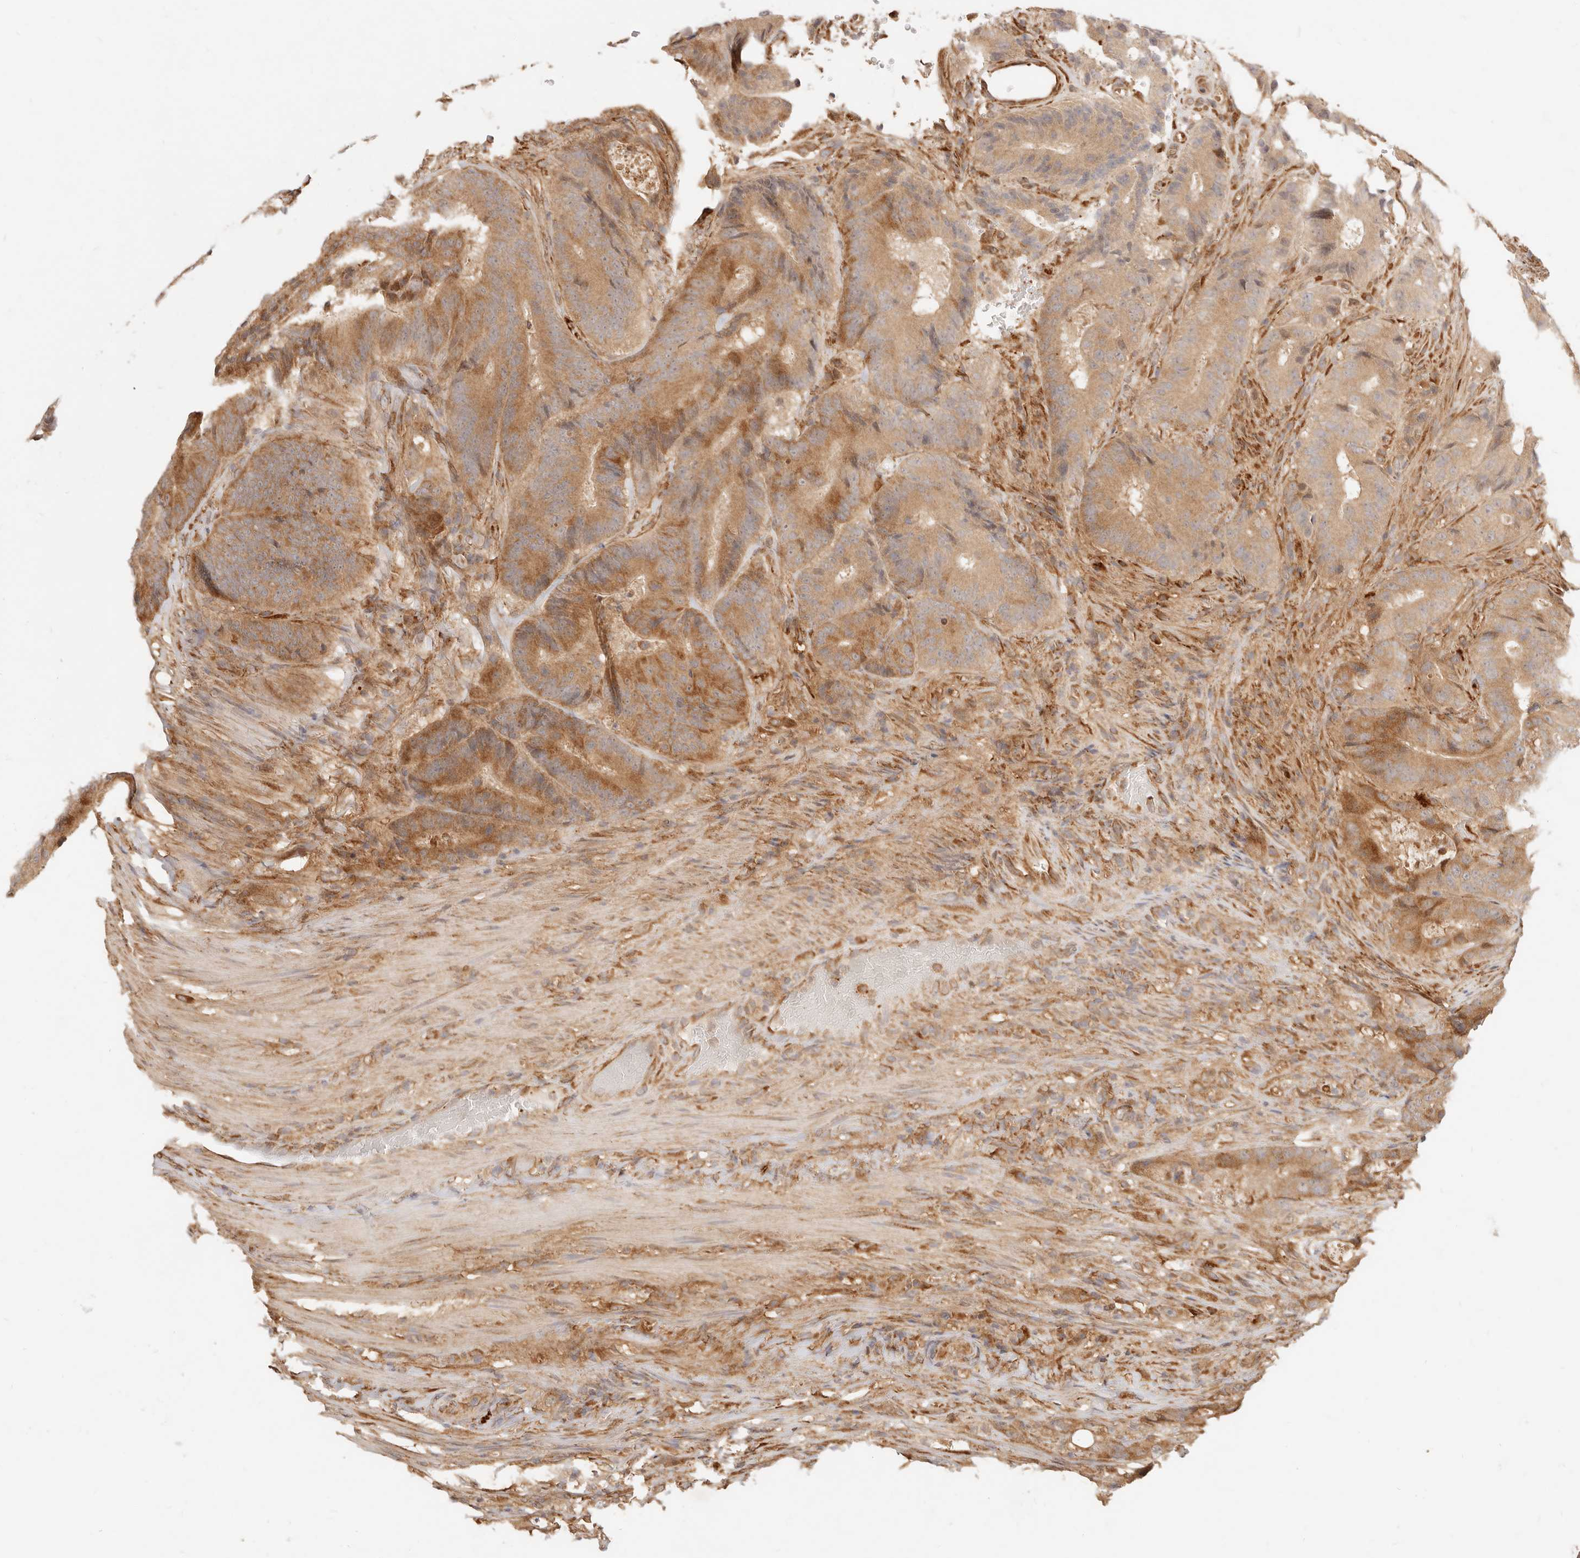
{"staining": {"intensity": "moderate", "quantity": ">75%", "location": "cytoplasmic/membranous"}, "tissue": "colorectal cancer", "cell_type": "Tumor cells", "image_type": "cancer", "snomed": [{"axis": "morphology", "description": "Adenocarcinoma, NOS"}, {"axis": "topography", "description": "Colon"}], "caption": "IHC (DAB) staining of colorectal cancer exhibits moderate cytoplasmic/membranous protein positivity in about >75% of tumor cells.", "gene": "UBXN10", "patient": {"sex": "male", "age": 83}}